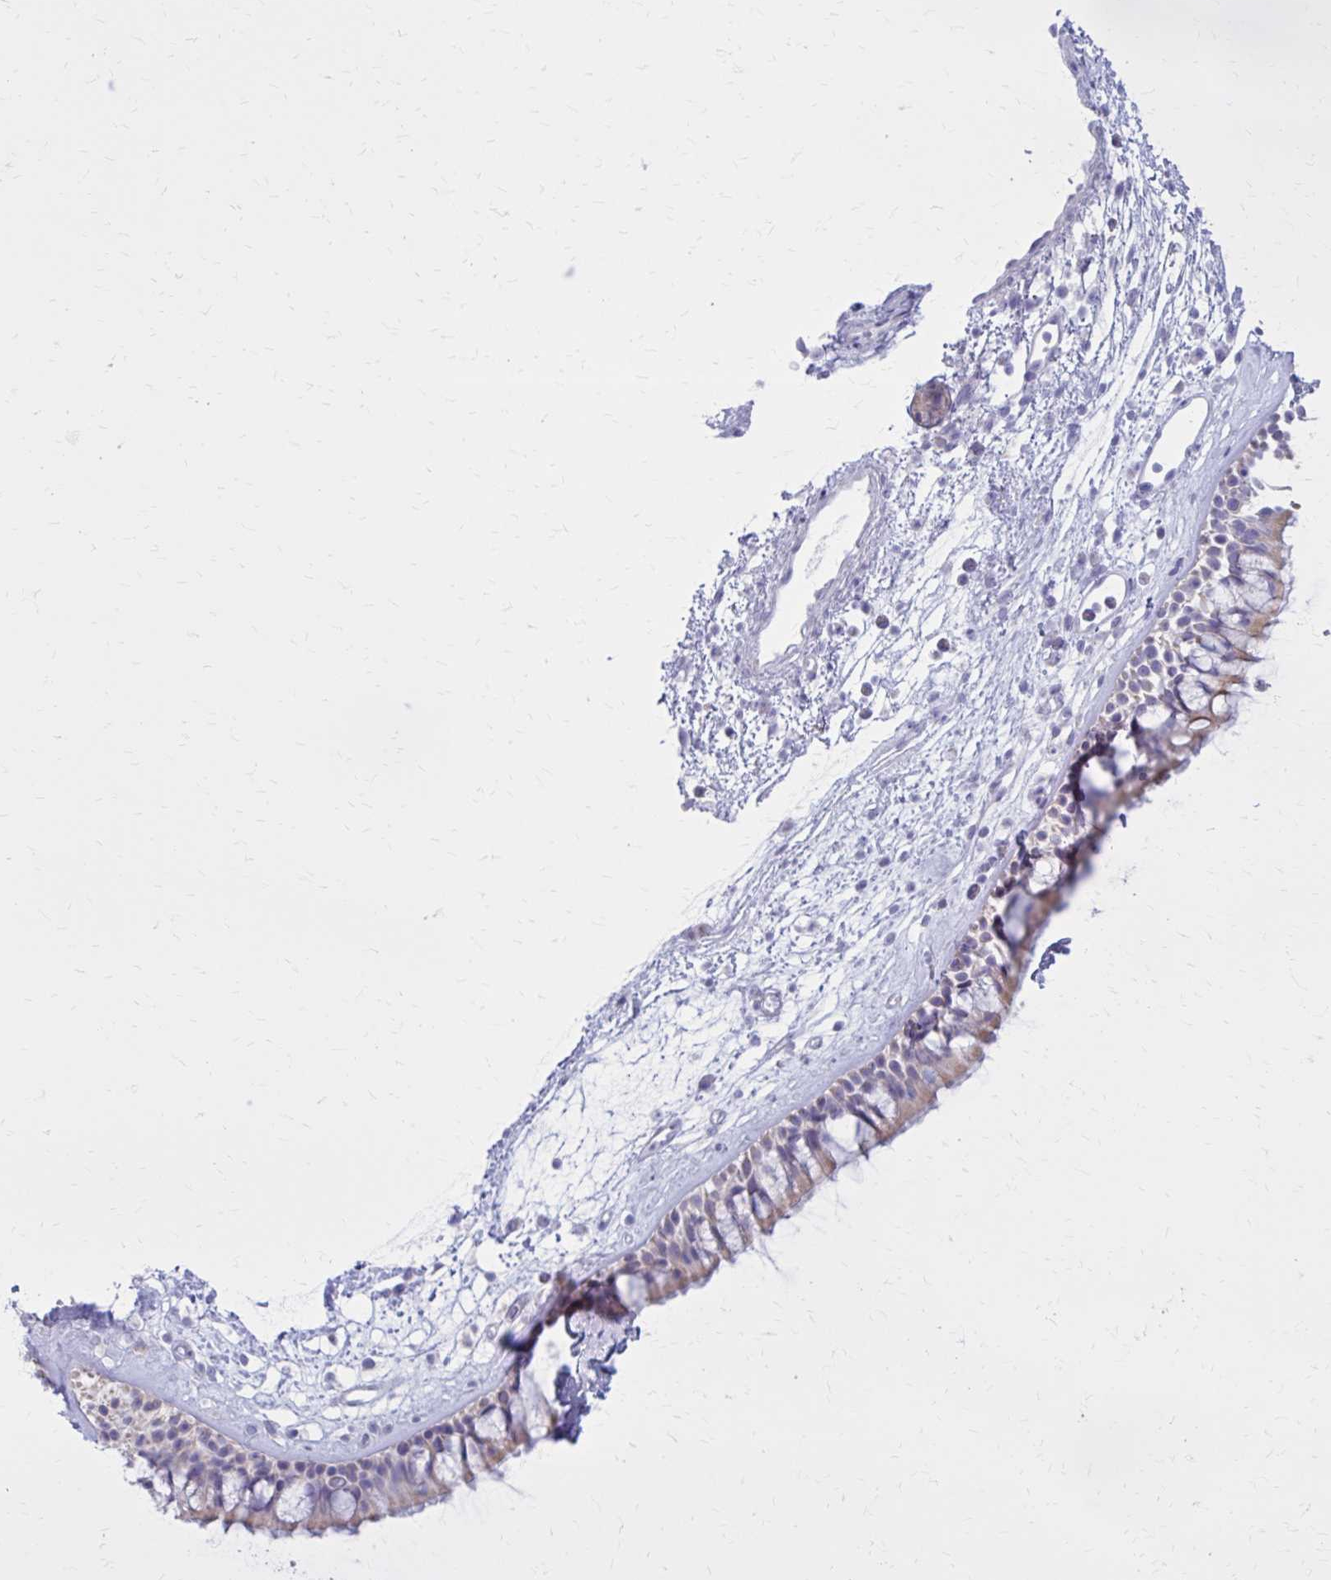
{"staining": {"intensity": "moderate", "quantity": "<25%", "location": "cytoplasmic/membranous"}, "tissue": "nasopharynx", "cell_type": "Respiratory epithelial cells", "image_type": "normal", "snomed": [{"axis": "morphology", "description": "Normal tissue, NOS"}, {"axis": "topography", "description": "Nasopharynx"}], "caption": "Brown immunohistochemical staining in benign nasopharynx reveals moderate cytoplasmic/membranous expression in approximately <25% of respiratory epithelial cells. The staining was performed using DAB (3,3'-diaminobenzidine) to visualize the protein expression in brown, while the nuclei were stained in blue with hematoxylin (Magnification: 20x).", "gene": "DBI", "patient": {"sex": "female", "age": 70}}